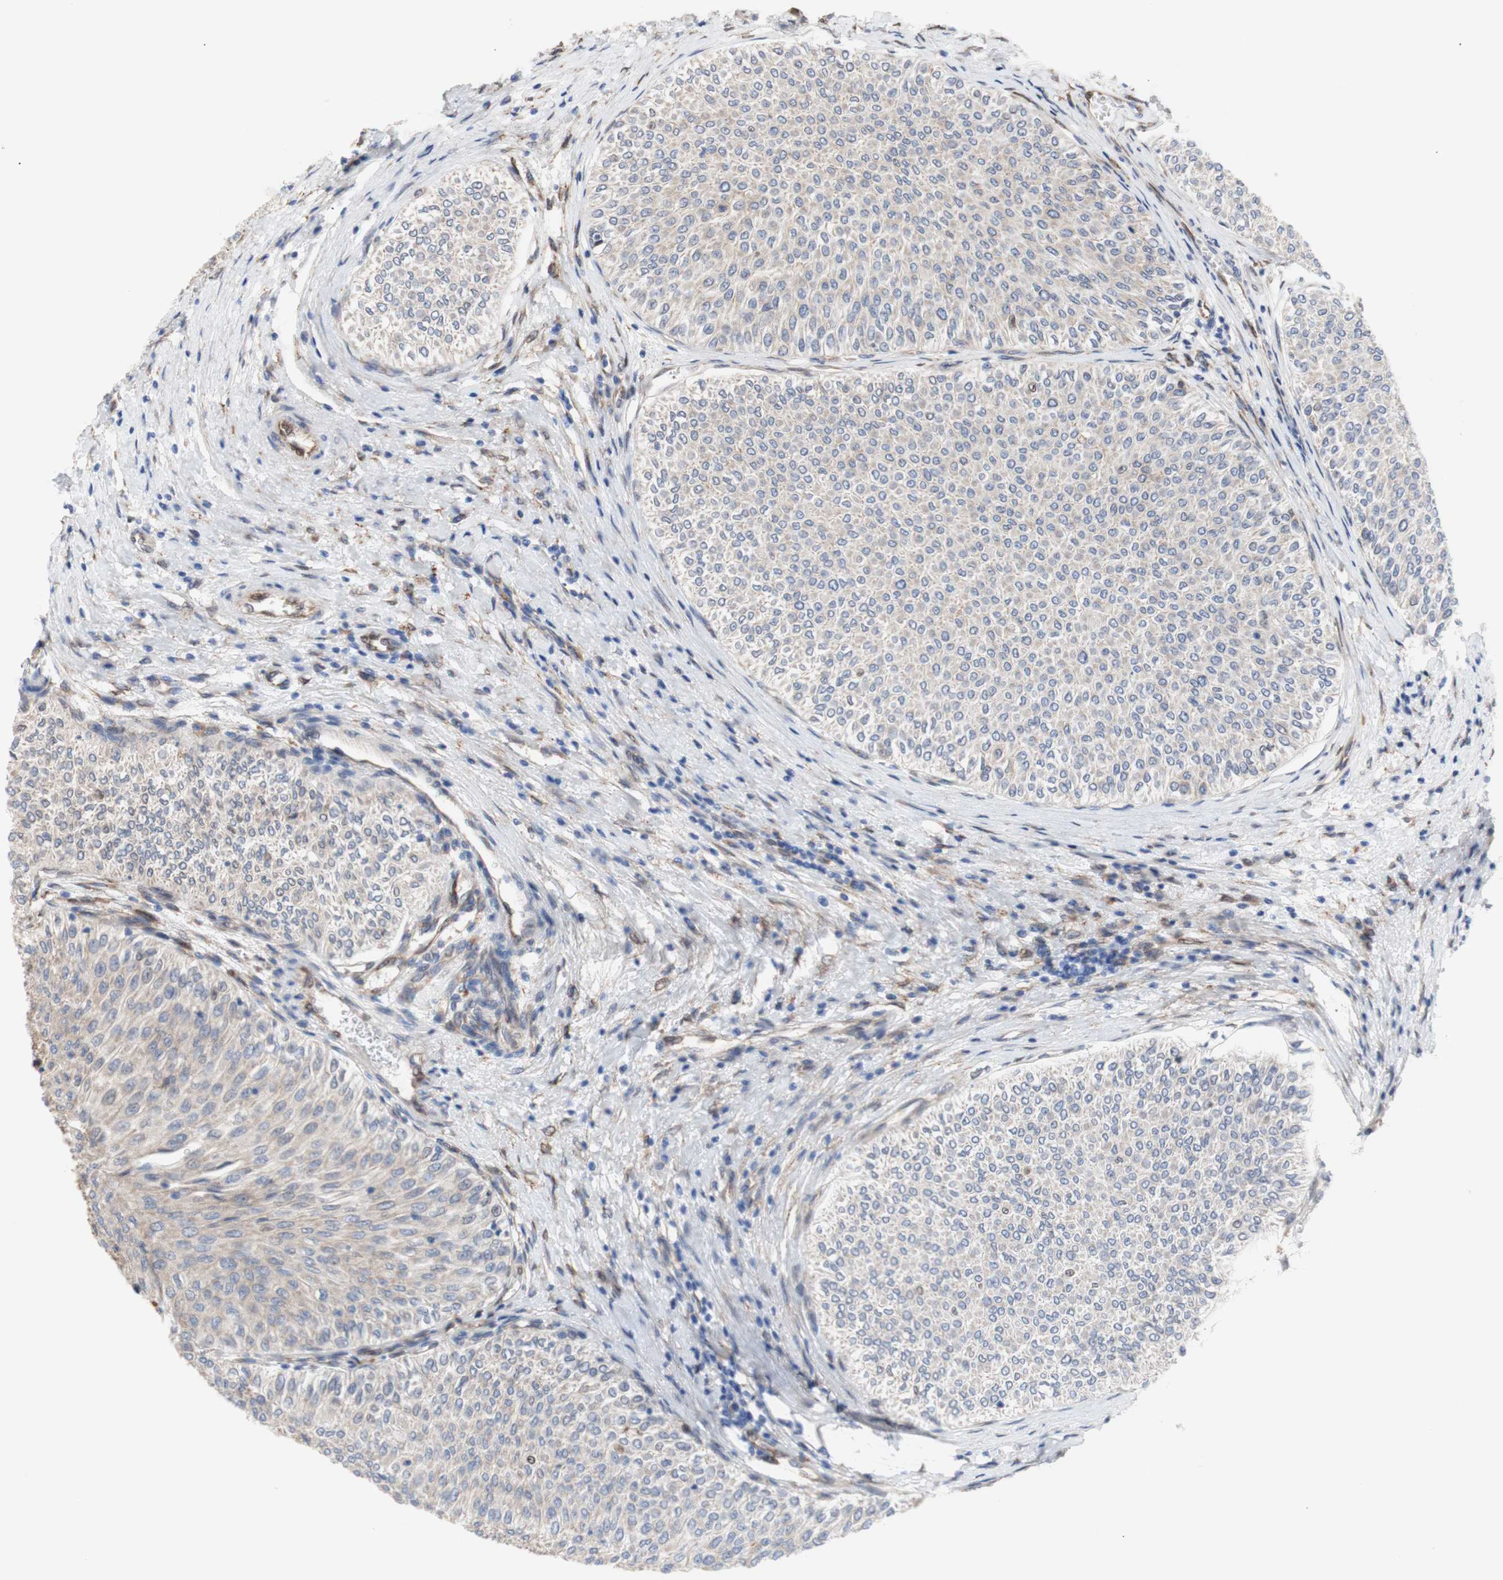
{"staining": {"intensity": "weak", "quantity": "25%-75%", "location": "cytoplasmic/membranous"}, "tissue": "urothelial cancer", "cell_type": "Tumor cells", "image_type": "cancer", "snomed": [{"axis": "morphology", "description": "Urothelial carcinoma, Low grade"}, {"axis": "topography", "description": "Urinary bladder"}], "caption": "This micrograph demonstrates IHC staining of urothelial cancer, with low weak cytoplasmic/membranous positivity in about 25%-75% of tumor cells.", "gene": "ERLIN1", "patient": {"sex": "male", "age": 78}}